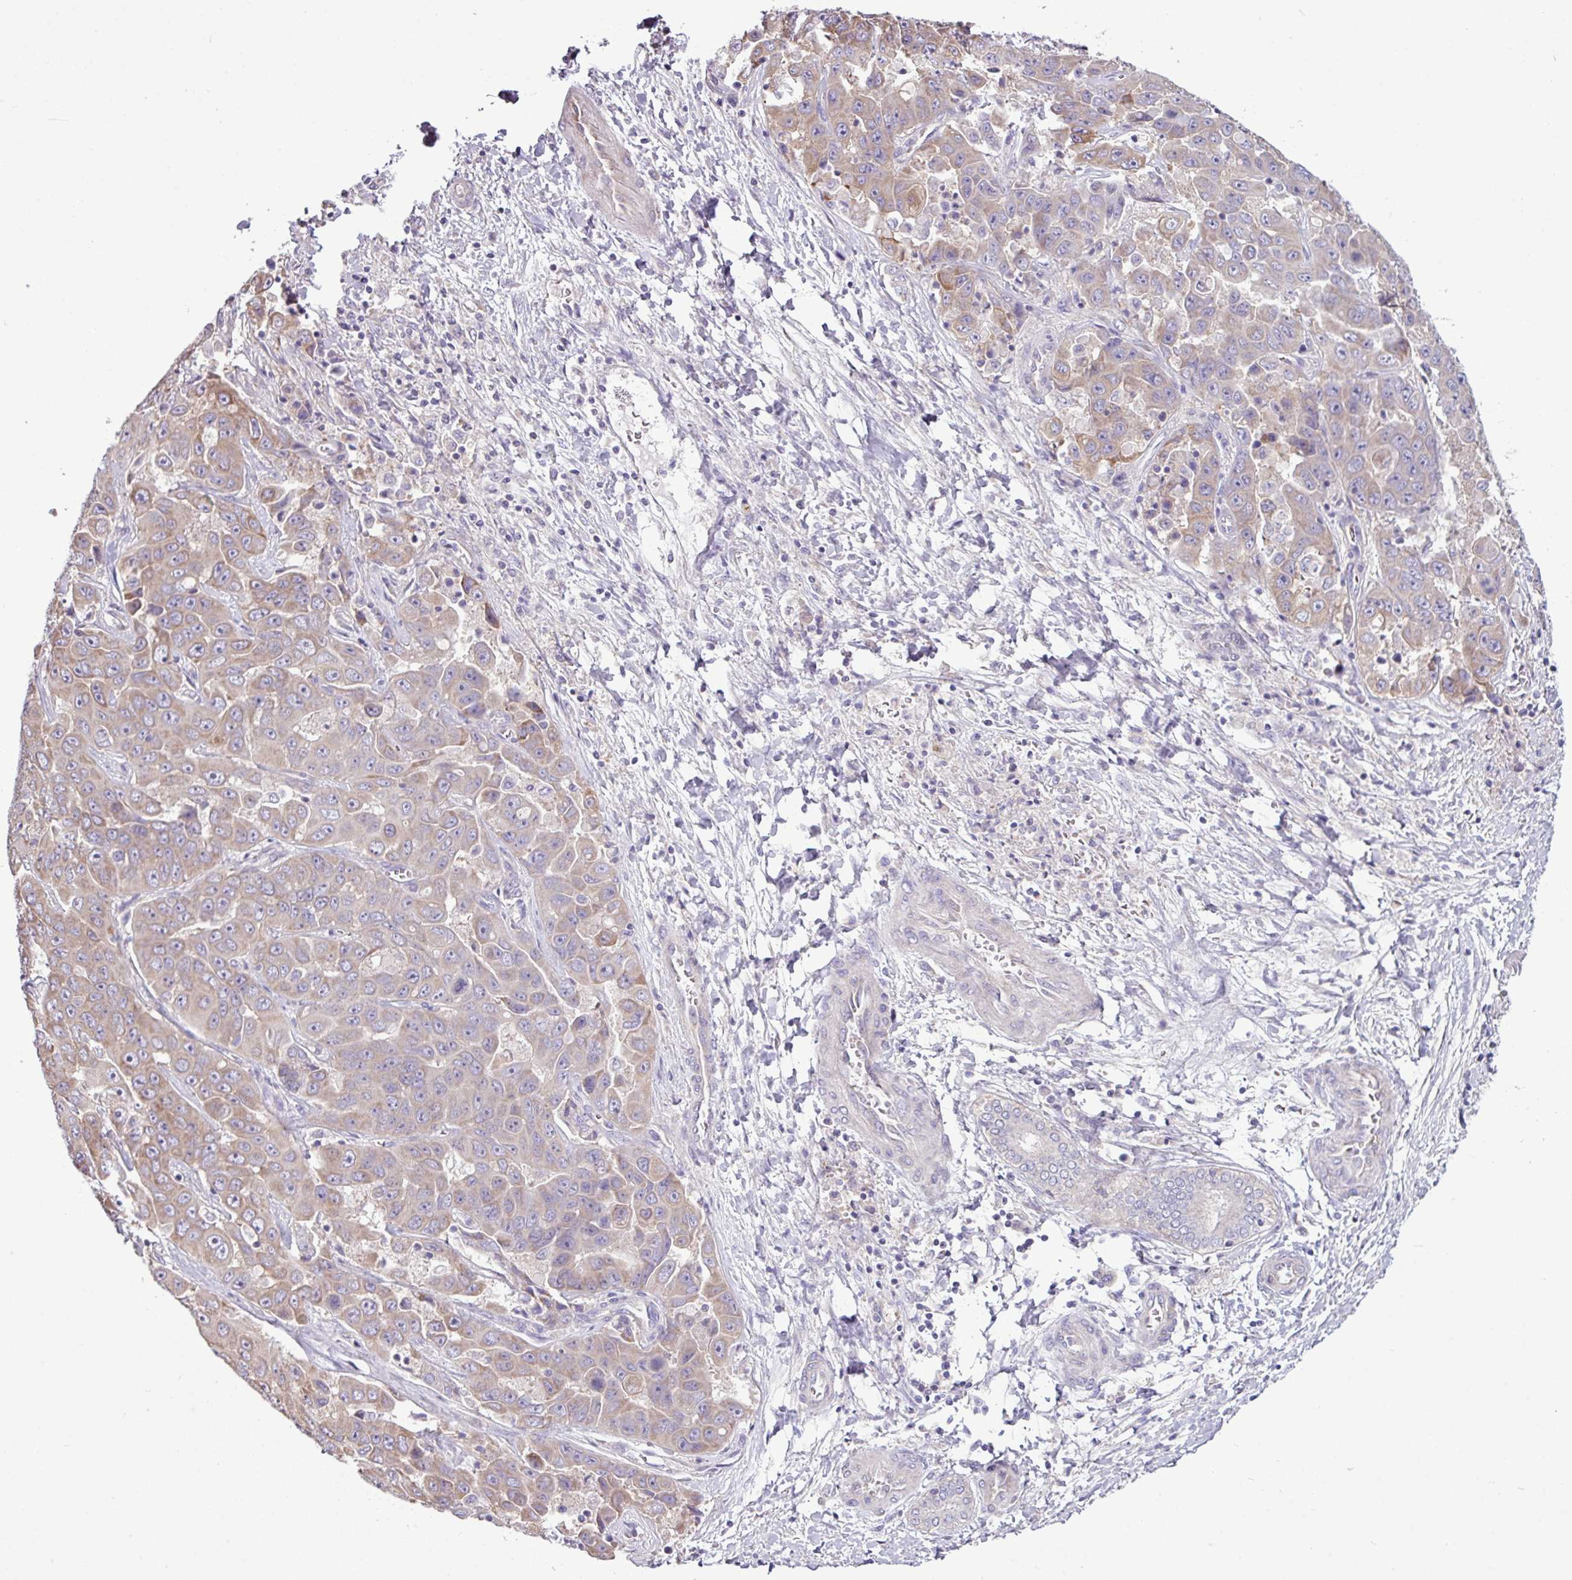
{"staining": {"intensity": "weak", "quantity": "25%-75%", "location": "cytoplasmic/membranous"}, "tissue": "liver cancer", "cell_type": "Tumor cells", "image_type": "cancer", "snomed": [{"axis": "morphology", "description": "Cholangiocarcinoma"}, {"axis": "topography", "description": "Liver"}], "caption": "Tumor cells reveal low levels of weak cytoplasmic/membranous expression in approximately 25%-75% of cells in liver cancer.", "gene": "AGAP5", "patient": {"sex": "female", "age": 52}}